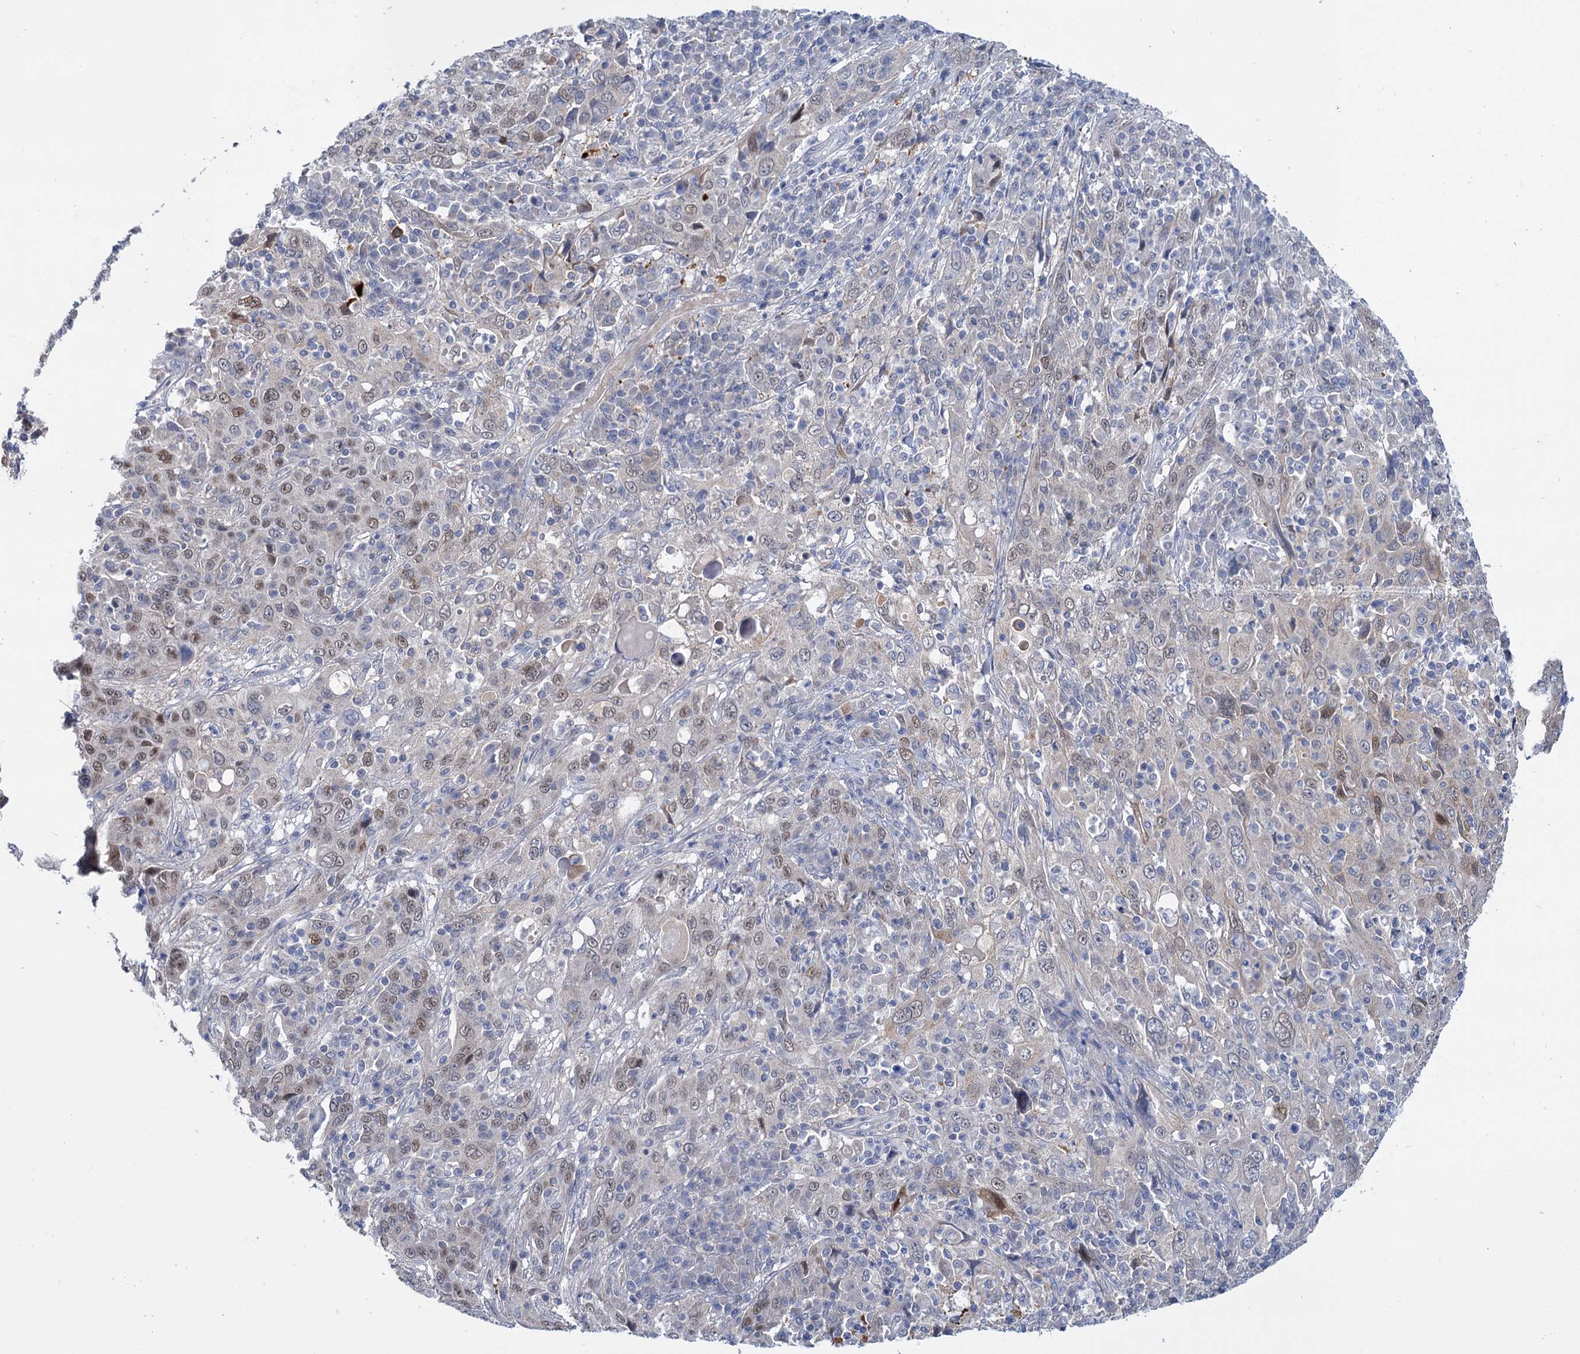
{"staining": {"intensity": "weak", "quantity": "25%-75%", "location": "nuclear"}, "tissue": "cervical cancer", "cell_type": "Tumor cells", "image_type": "cancer", "snomed": [{"axis": "morphology", "description": "Squamous cell carcinoma, NOS"}, {"axis": "topography", "description": "Cervix"}], "caption": "Weak nuclear staining for a protein is identified in approximately 25%-75% of tumor cells of squamous cell carcinoma (cervical) using immunohistochemistry (IHC).", "gene": "MID1IP1", "patient": {"sex": "female", "age": 46}}